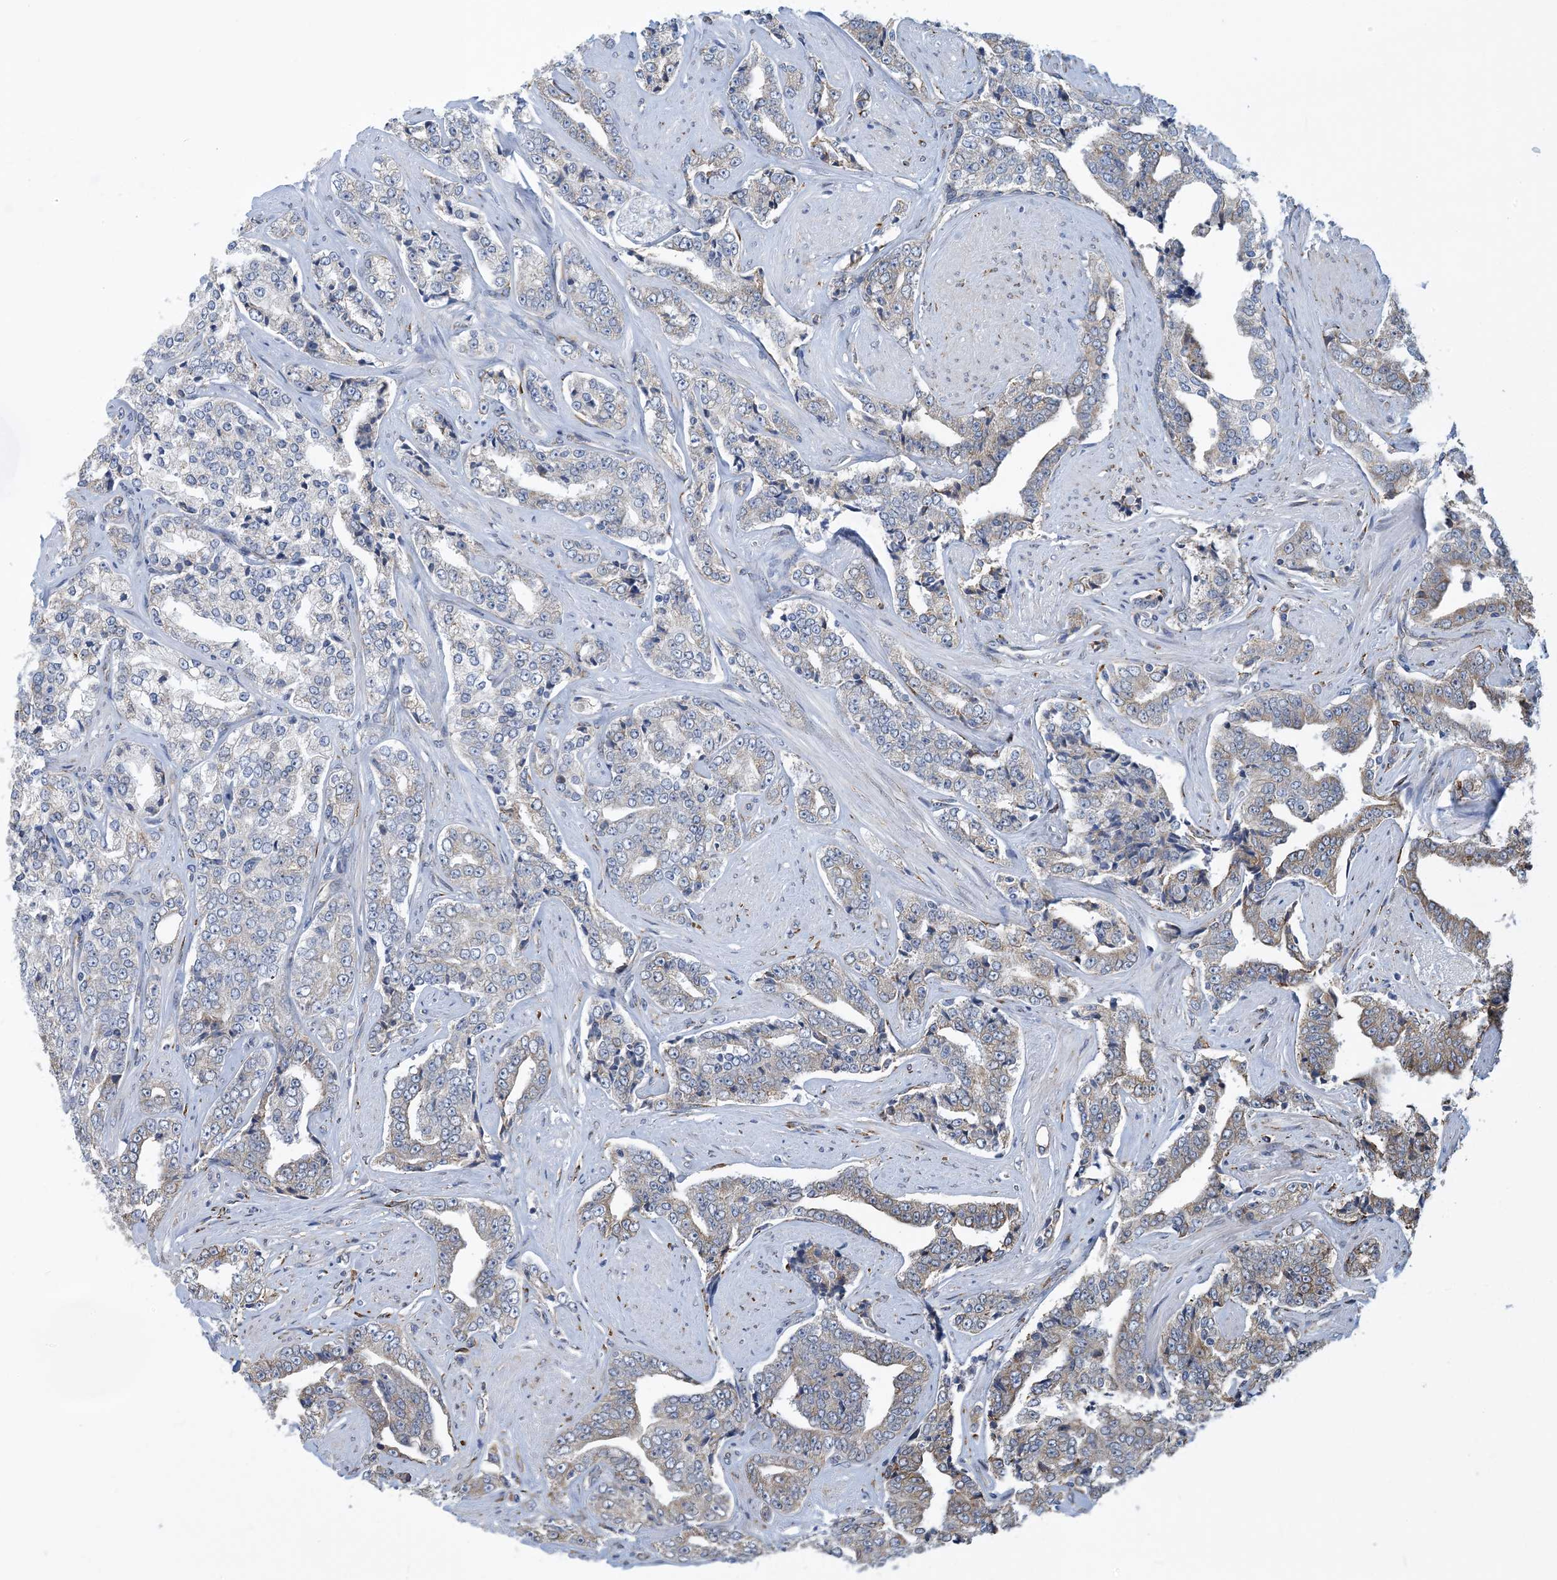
{"staining": {"intensity": "weak", "quantity": "<25%", "location": "cytoplasmic/membranous"}, "tissue": "prostate cancer", "cell_type": "Tumor cells", "image_type": "cancer", "snomed": [{"axis": "morphology", "description": "Adenocarcinoma, High grade"}, {"axis": "topography", "description": "Prostate"}], "caption": "A micrograph of human adenocarcinoma (high-grade) (prostate) is negative for staining in tumor cells.", "gene": "CCDC14", "patient": {"sex": "male", "age": 71}}